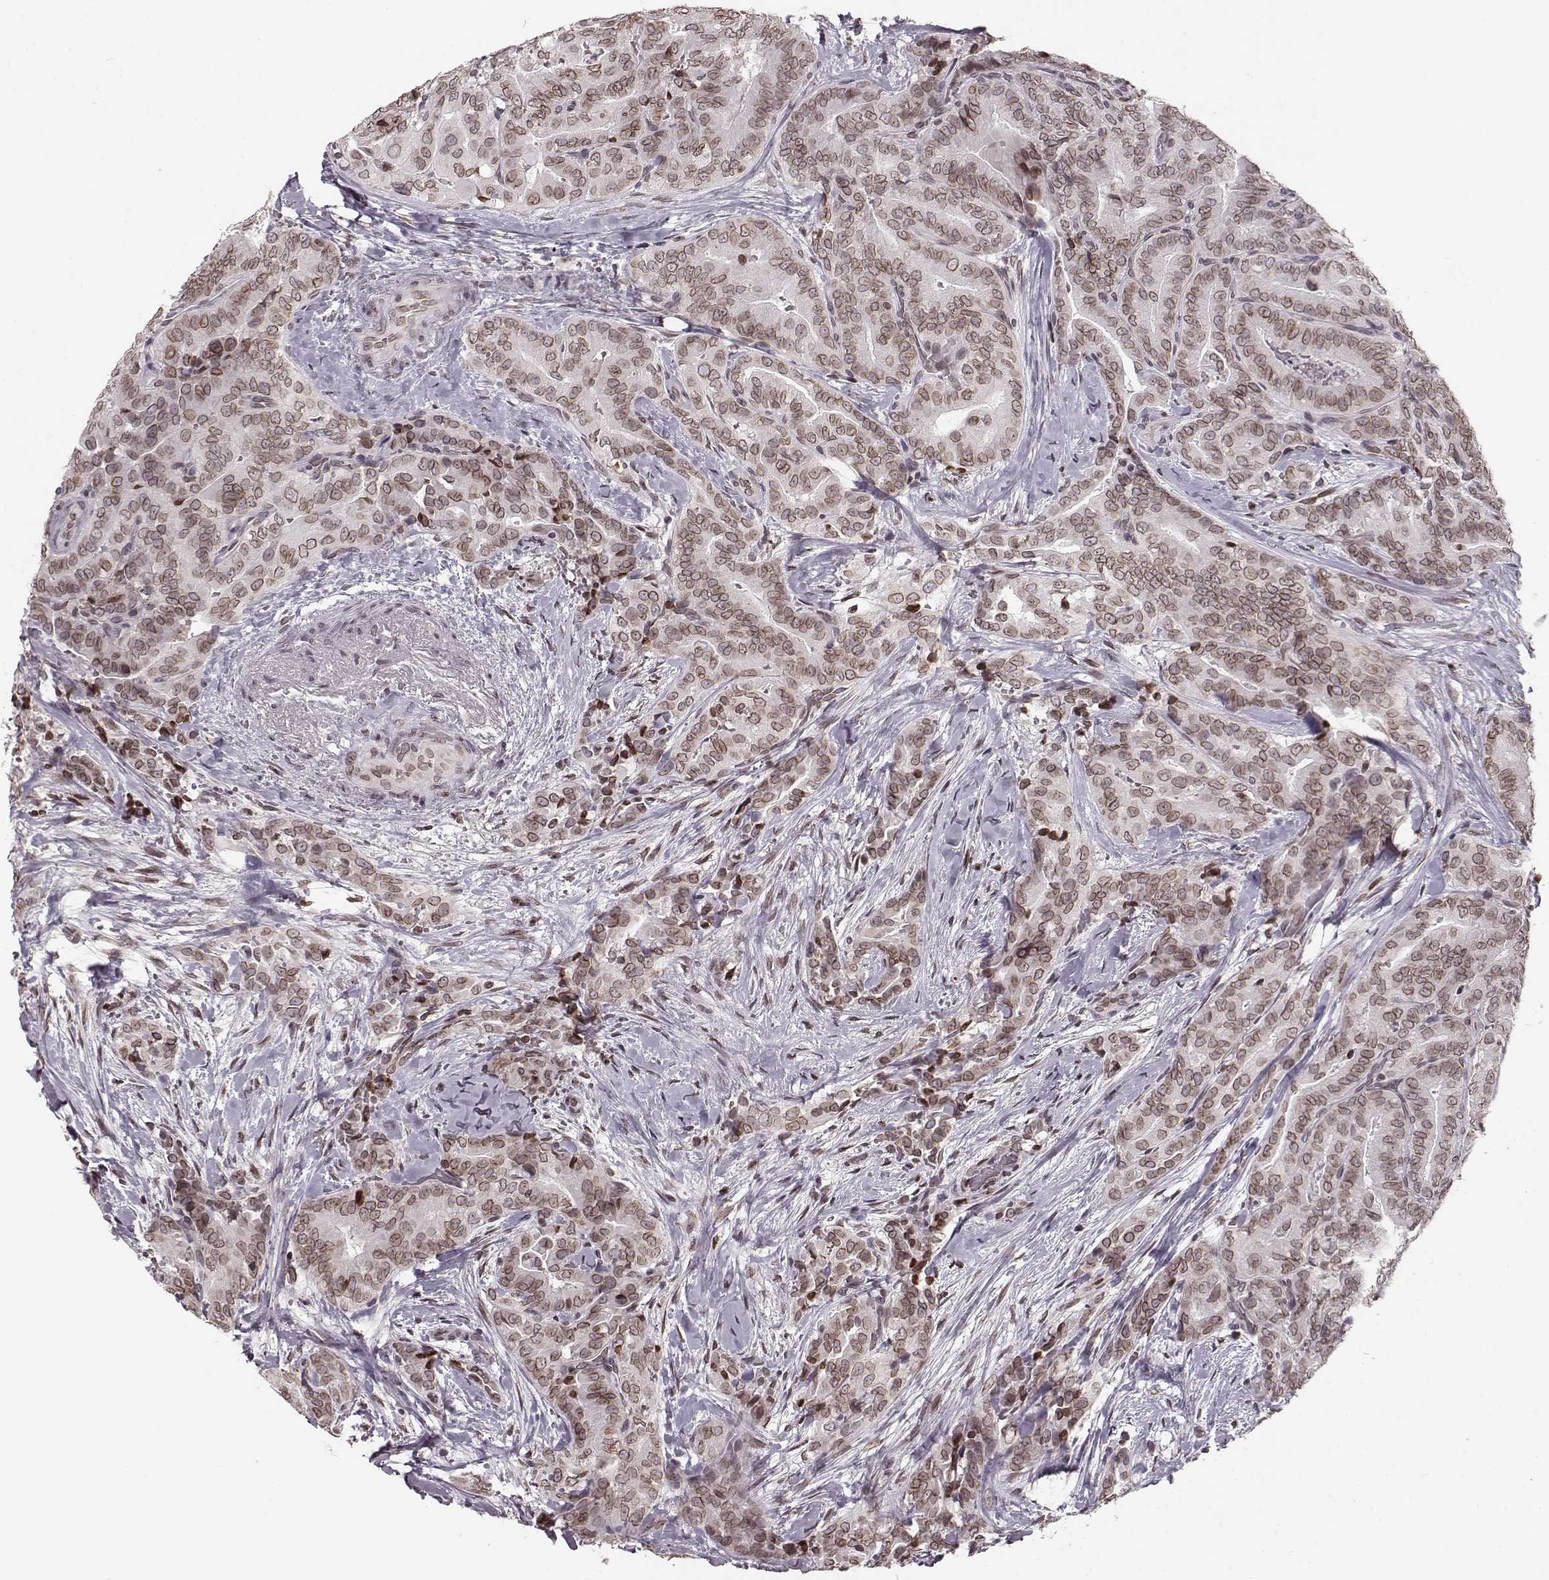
{"staining": {"intensity": "moderate", "quantity": ">75%", "location": "cytoplasmic/membranous,nuclear"}, "tissue": "thyroid cancer", "cell_type": "Tumor cells", "image_type": "cancer", "snomed": [{"axis": "morphology", "description": "Papillary adenocarcinoma, NOS"}, {"axis": "topography", "description": "Thyroid gland"}], "caption": "Immunohistochemistry histopathology image of neoplastic tissue: human papillary adenocarcinoma (thyroid) stained using immunohistochemistry (IHC) displays medium levels of moderate protein expression localized specifically in the cytoplasmic/membranous and nuclear of tumor cells, appearing as a cytoplasmic/membranous and nuclear brown color.", "gene": "DCAF12", "patient": {"sex": "male", "age": 61}}